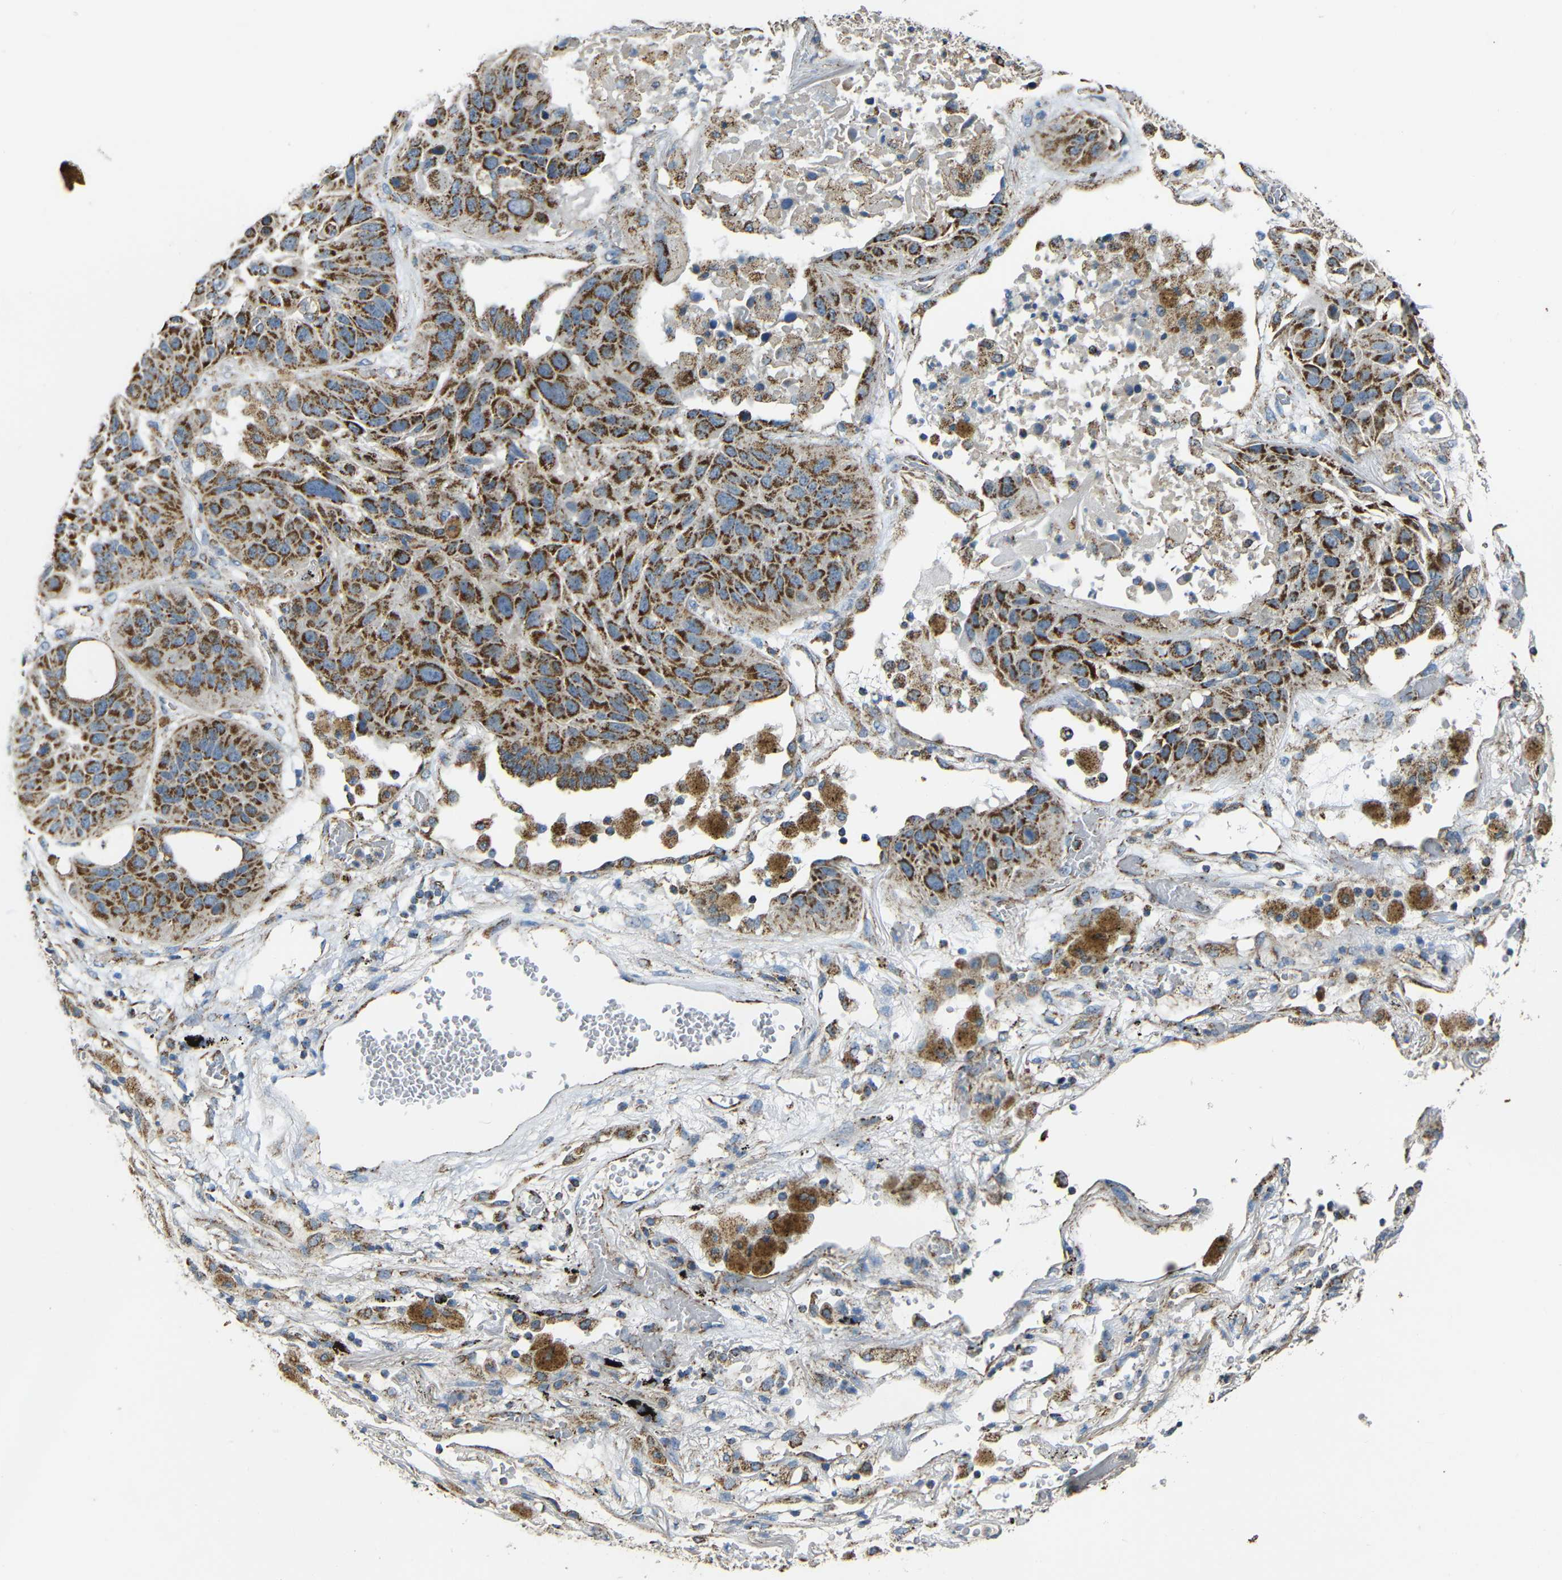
{"staining": {"intensity": "moderate", "quantity": ">75%", "location": "cytoplasmic/membranous"}, "tissue": "lung cancer", "cell_type": "Tumor cells", "image_type": "cancer", "snomed": [{"axis": "morphology", "description": "Squamous cell carcinoma, NOS"}, {"axis": "topography", "description": "Lung"}], "caption": "A brown stain highlights moderate cytoplasmic/membranous expression of a protein in lung cancer tumor cells. Immunohistochemistry (ihc) stains the protein of interest in brown and the nuclei are stained blue.", "gene": "NR3C2", "patient": {"sex": "male", "age": 57}}